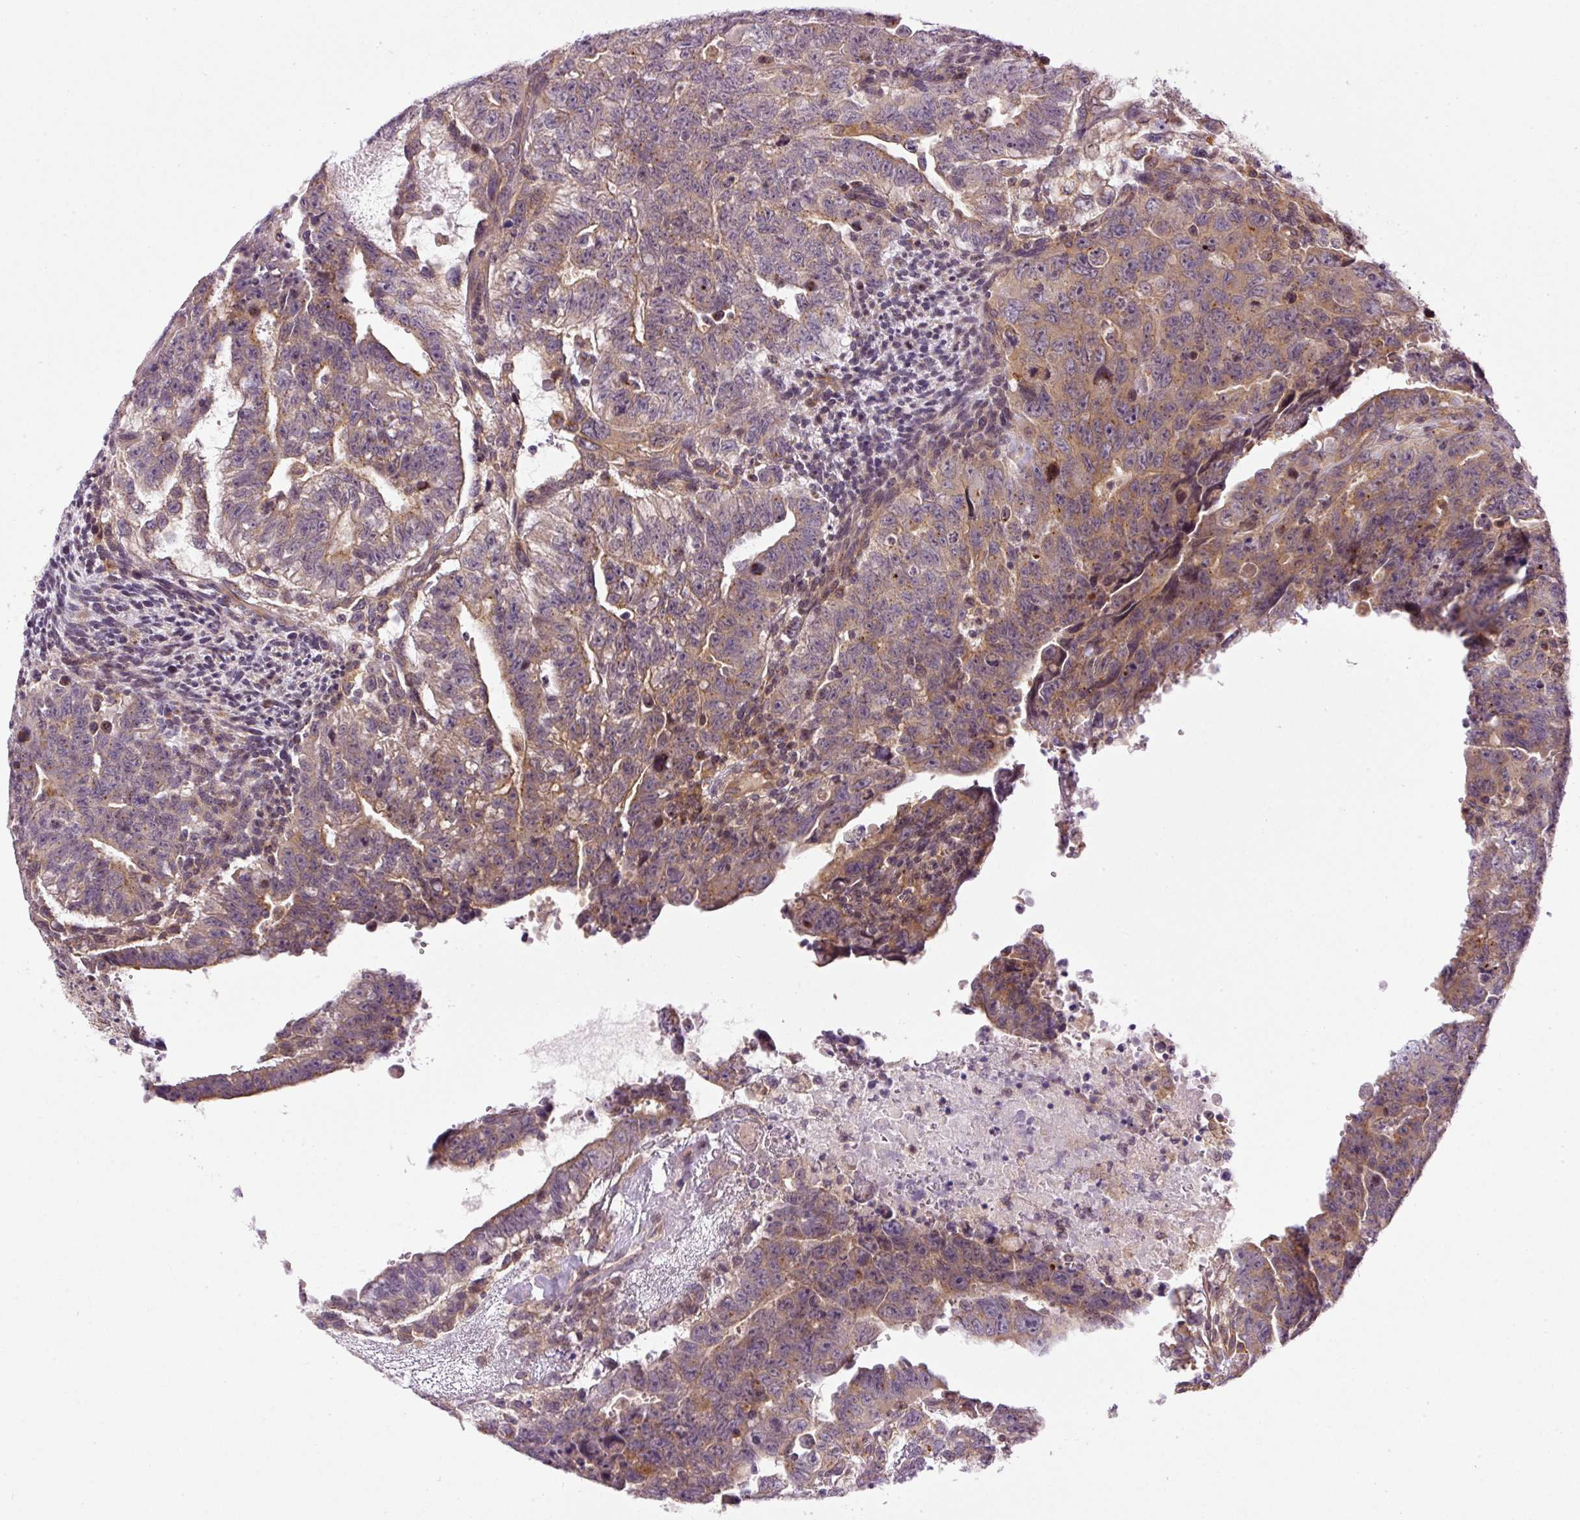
{"staining": {"intensity": "moderate", "quantity": ">75%", "location": "cytoplasmic/membranous"}, "tissue": "testis cancer", "cell_type": "Tumor cells", "image_type": "cancer", "snomed": [{"axis": "morphology", "description": "Carcinoma, Embryonal, NOS"}, {"axis": "topography", "description": "Testis"}], "caption": "Testis cancer stained with a protein marker shows moderate staining in tumor cells.", "gene": "MZT2B", "patient": {"sex": "male", "age": 24}}